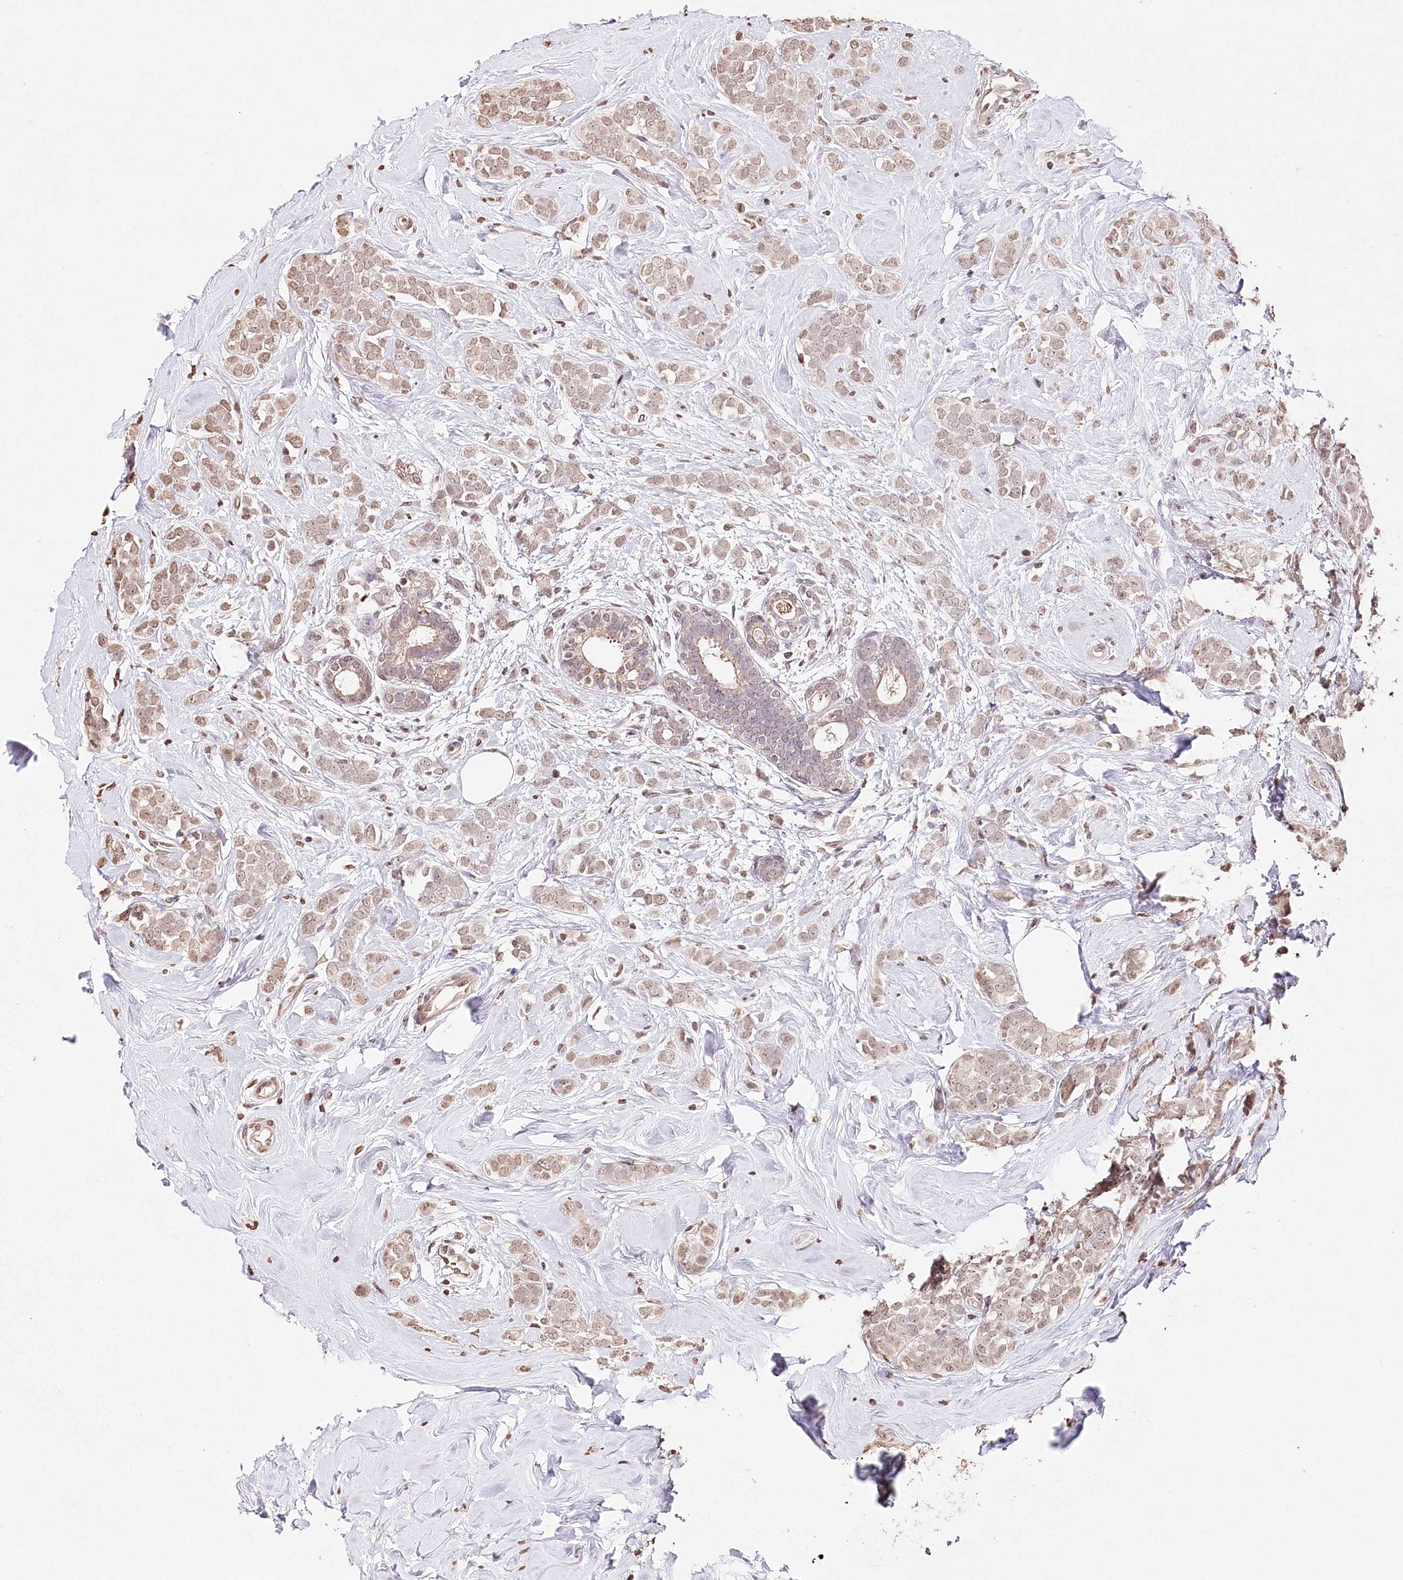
{"staining": {"intensity": "weak", "quantity": ">75%", "location": "nuclear"}, "tissue": "breast cancer", "cell_type": "Tumor cells", "image_type": "cancer", "snomed": [{"axis": "morphology", "description": "Lobular carcinoma"}, {"axis": "topography", "description": "Breast"}], "caption": "Immunohistochemical staining of breast lobular carcinoma reveals low levels of weak nuclear protein expression in about >75% of tumor cells. Using DAB (3,3'-diaminobenzidine) (brown) and hematoxylin (blue) stains, captured at high magnification using brightfield microscopy.", "gene": "DMXL1", "patient": {"sex": "female", "age": 47}}